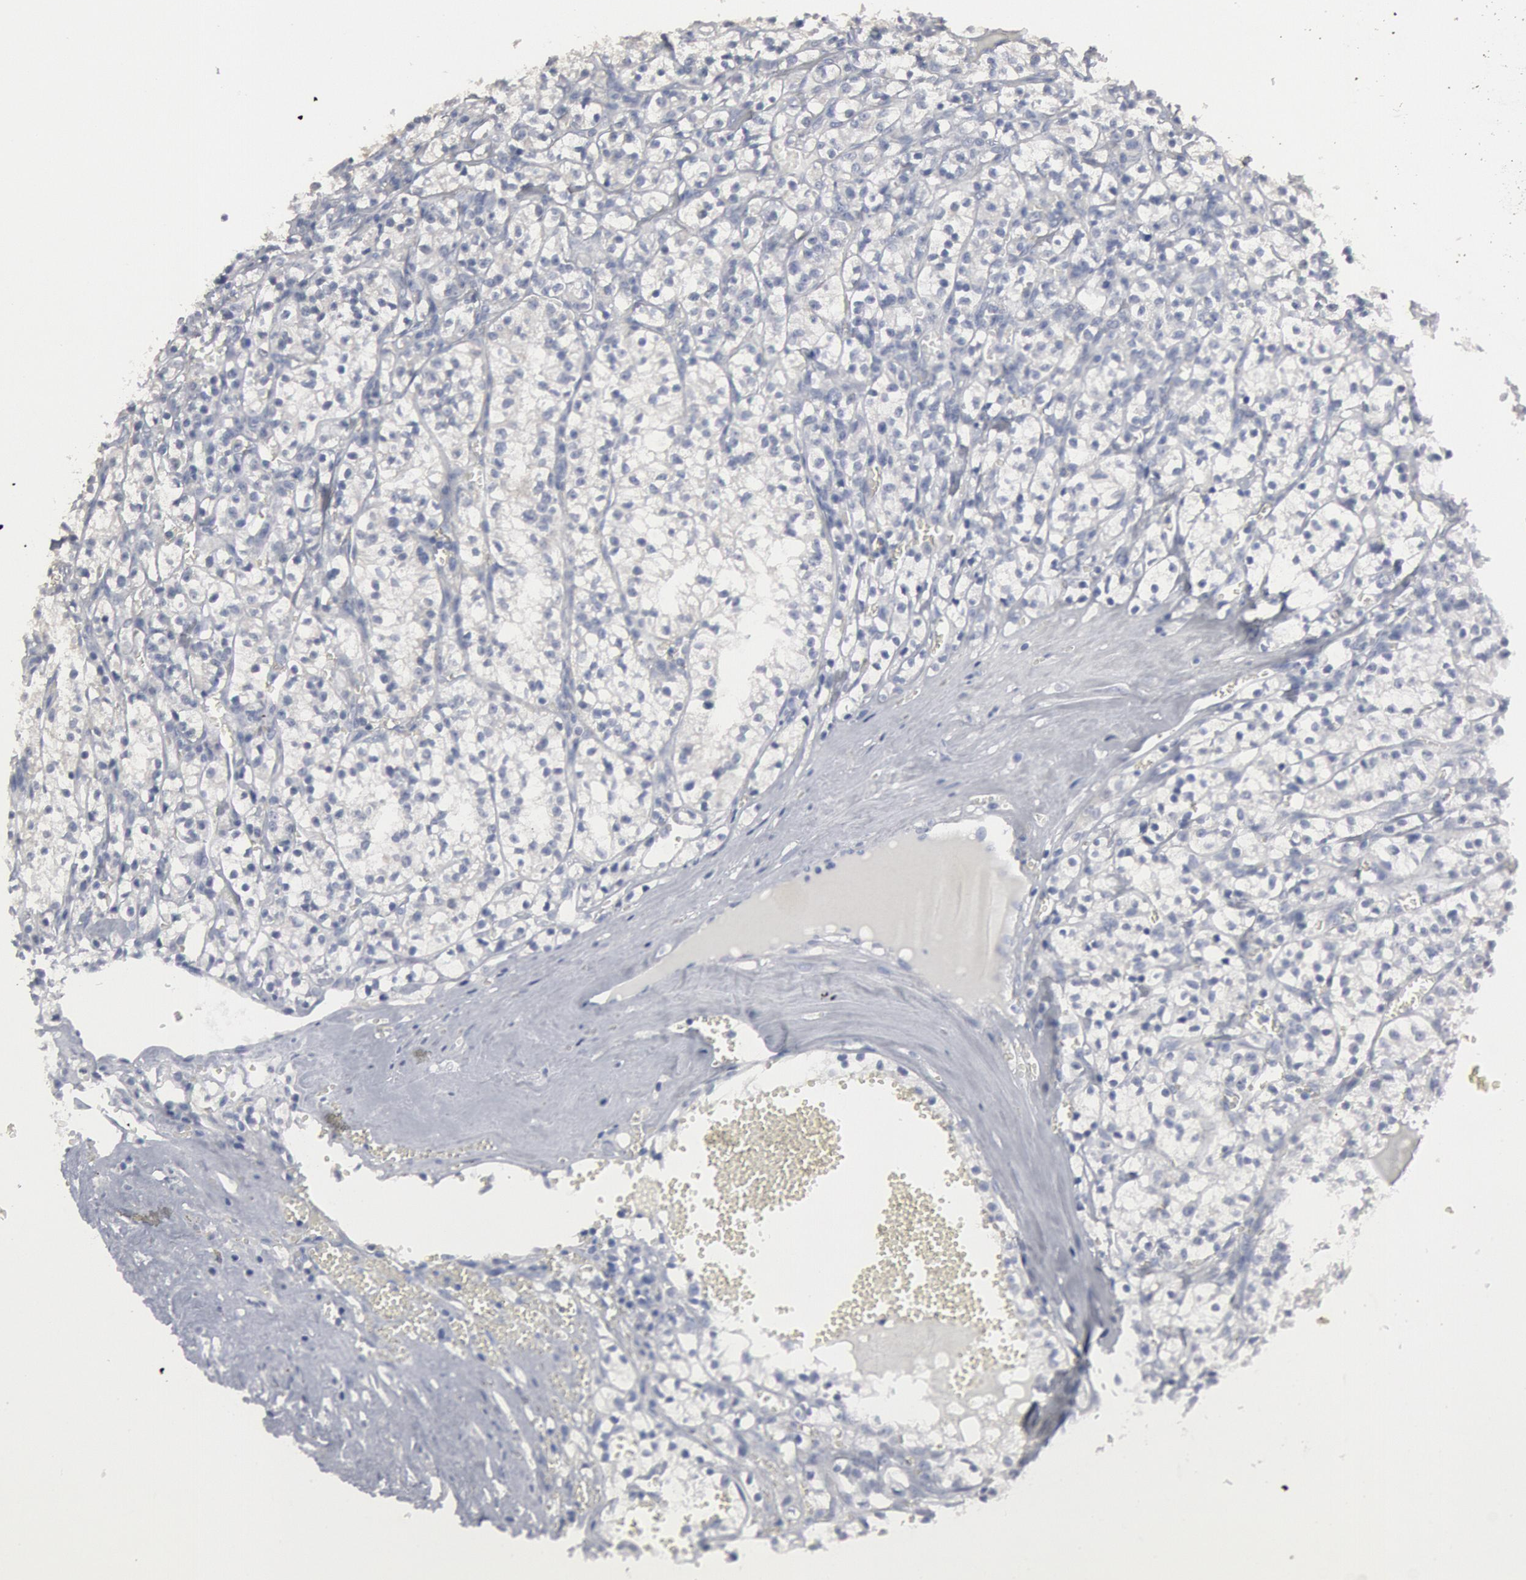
{"staining": {"intensity": "negative", "quantity": "none", "location": "none"}, "tissue": "renal cancer", "cell_type": "Tumor cells", "image_type": "cancer", "snomed": [{"axis": "morphology", "description": "Adenocarcinoma, NOS"}, {"axis": "topography", "description": "Kidney"}], "caption": "High magnification brightfield microscopy of renal cancer stained with DAB (brown) and counterstained with hematoxylin (blue): tumor cells show no significant expression. (DAB immunohistochemistry (IHC) visualized using brightfield microscopy, high magnification).", "gene": "DMC1", "patient": {"sex": "male", "age": 61}}